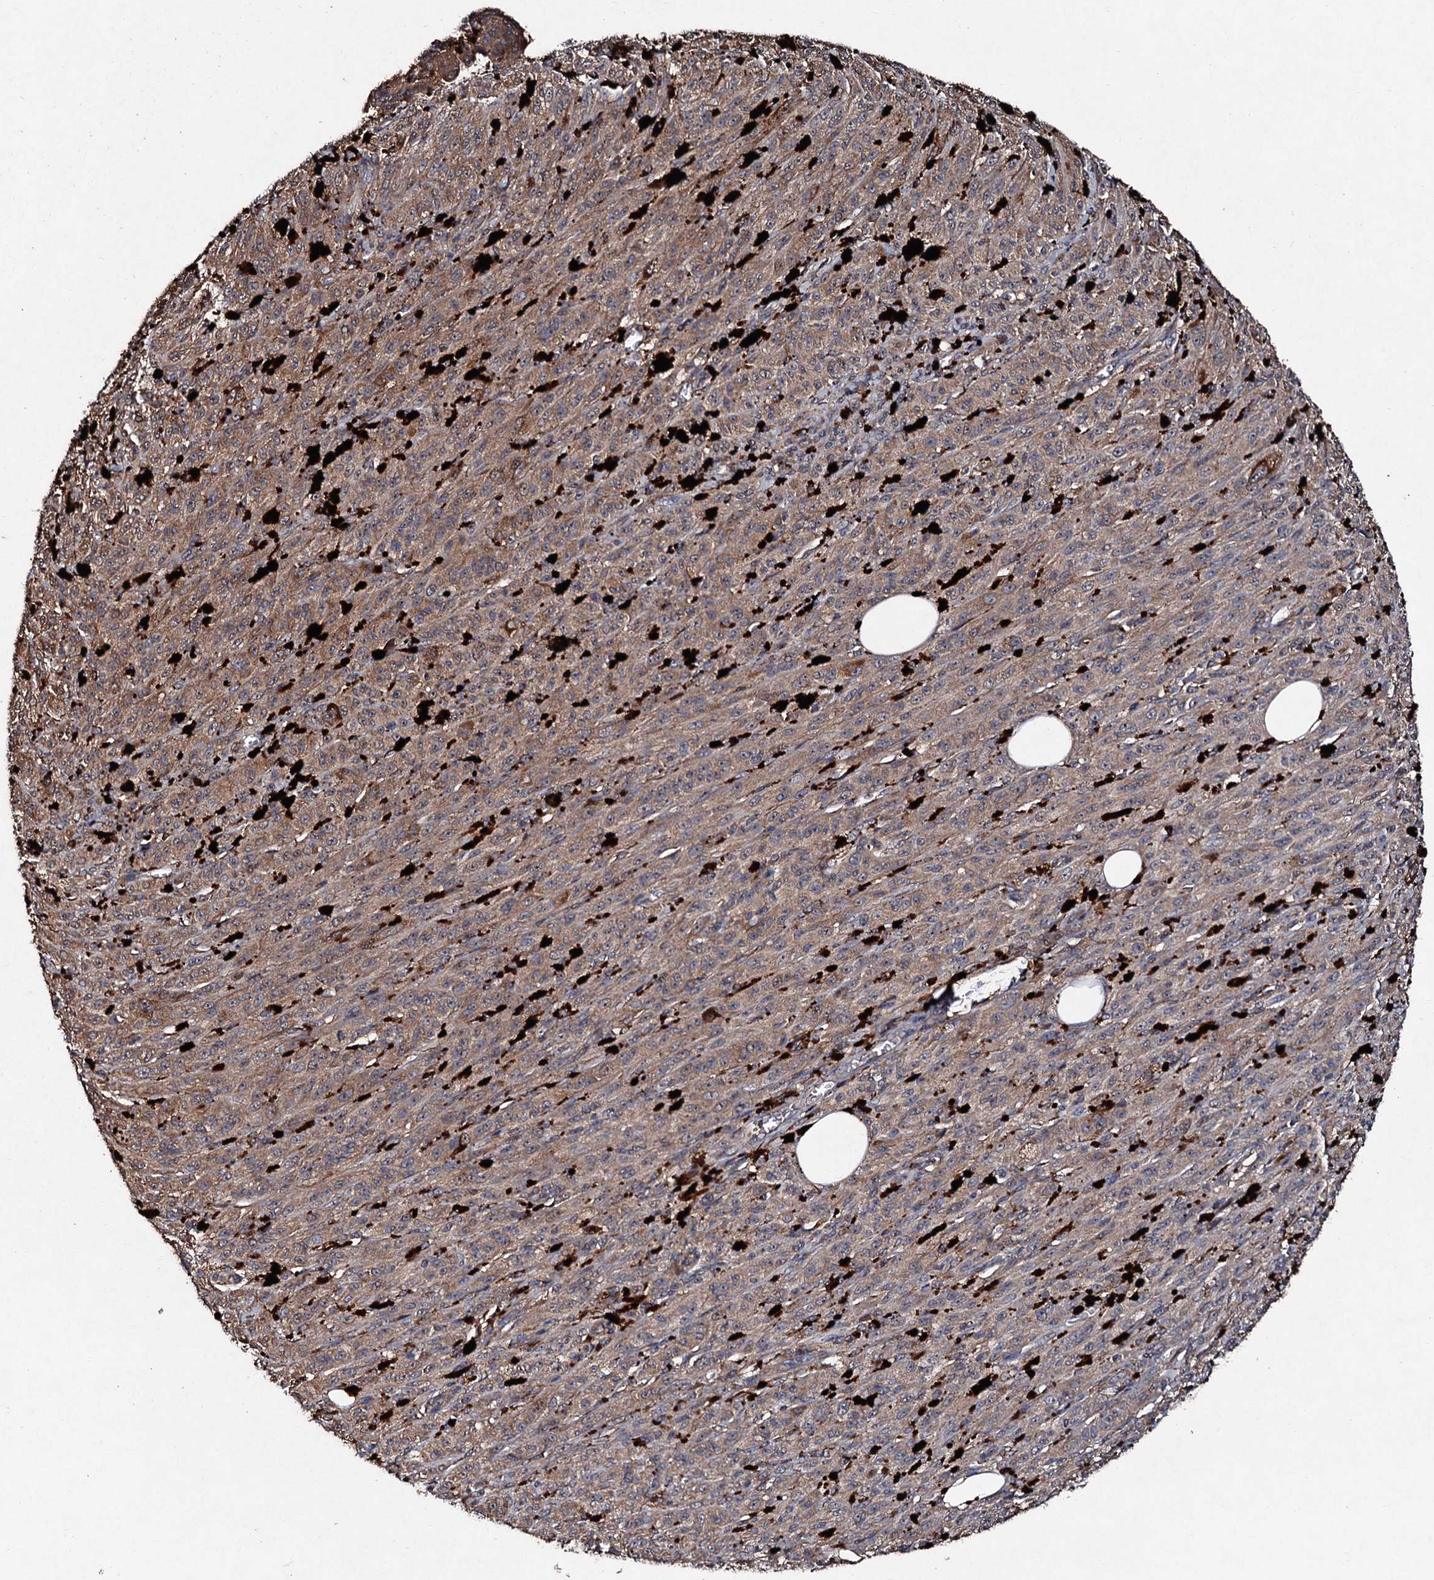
{"staining": {"intensity": "moderate", "quantity": "25%-75%", "location": "cytoplasmic/membranous"}, "tissue": "melanoma", "cell_type": "Tumor cells", "image_type": "cancer", "snomed": [{"axis": "morphology", "description": "Malignant melanoma, NOS"}, {"axis": "topography", "description": "Skin"}], "caption": "Immunohistochemistry (IHC) image of malignant melanoma stained for a protein (brown), which demonstrates medium levels of moderate cytoplasmic/membranous staining in about 25%-75% of tumor cells.", "gene": "KERA", "patient": {"sex": "female", "age": 52}}